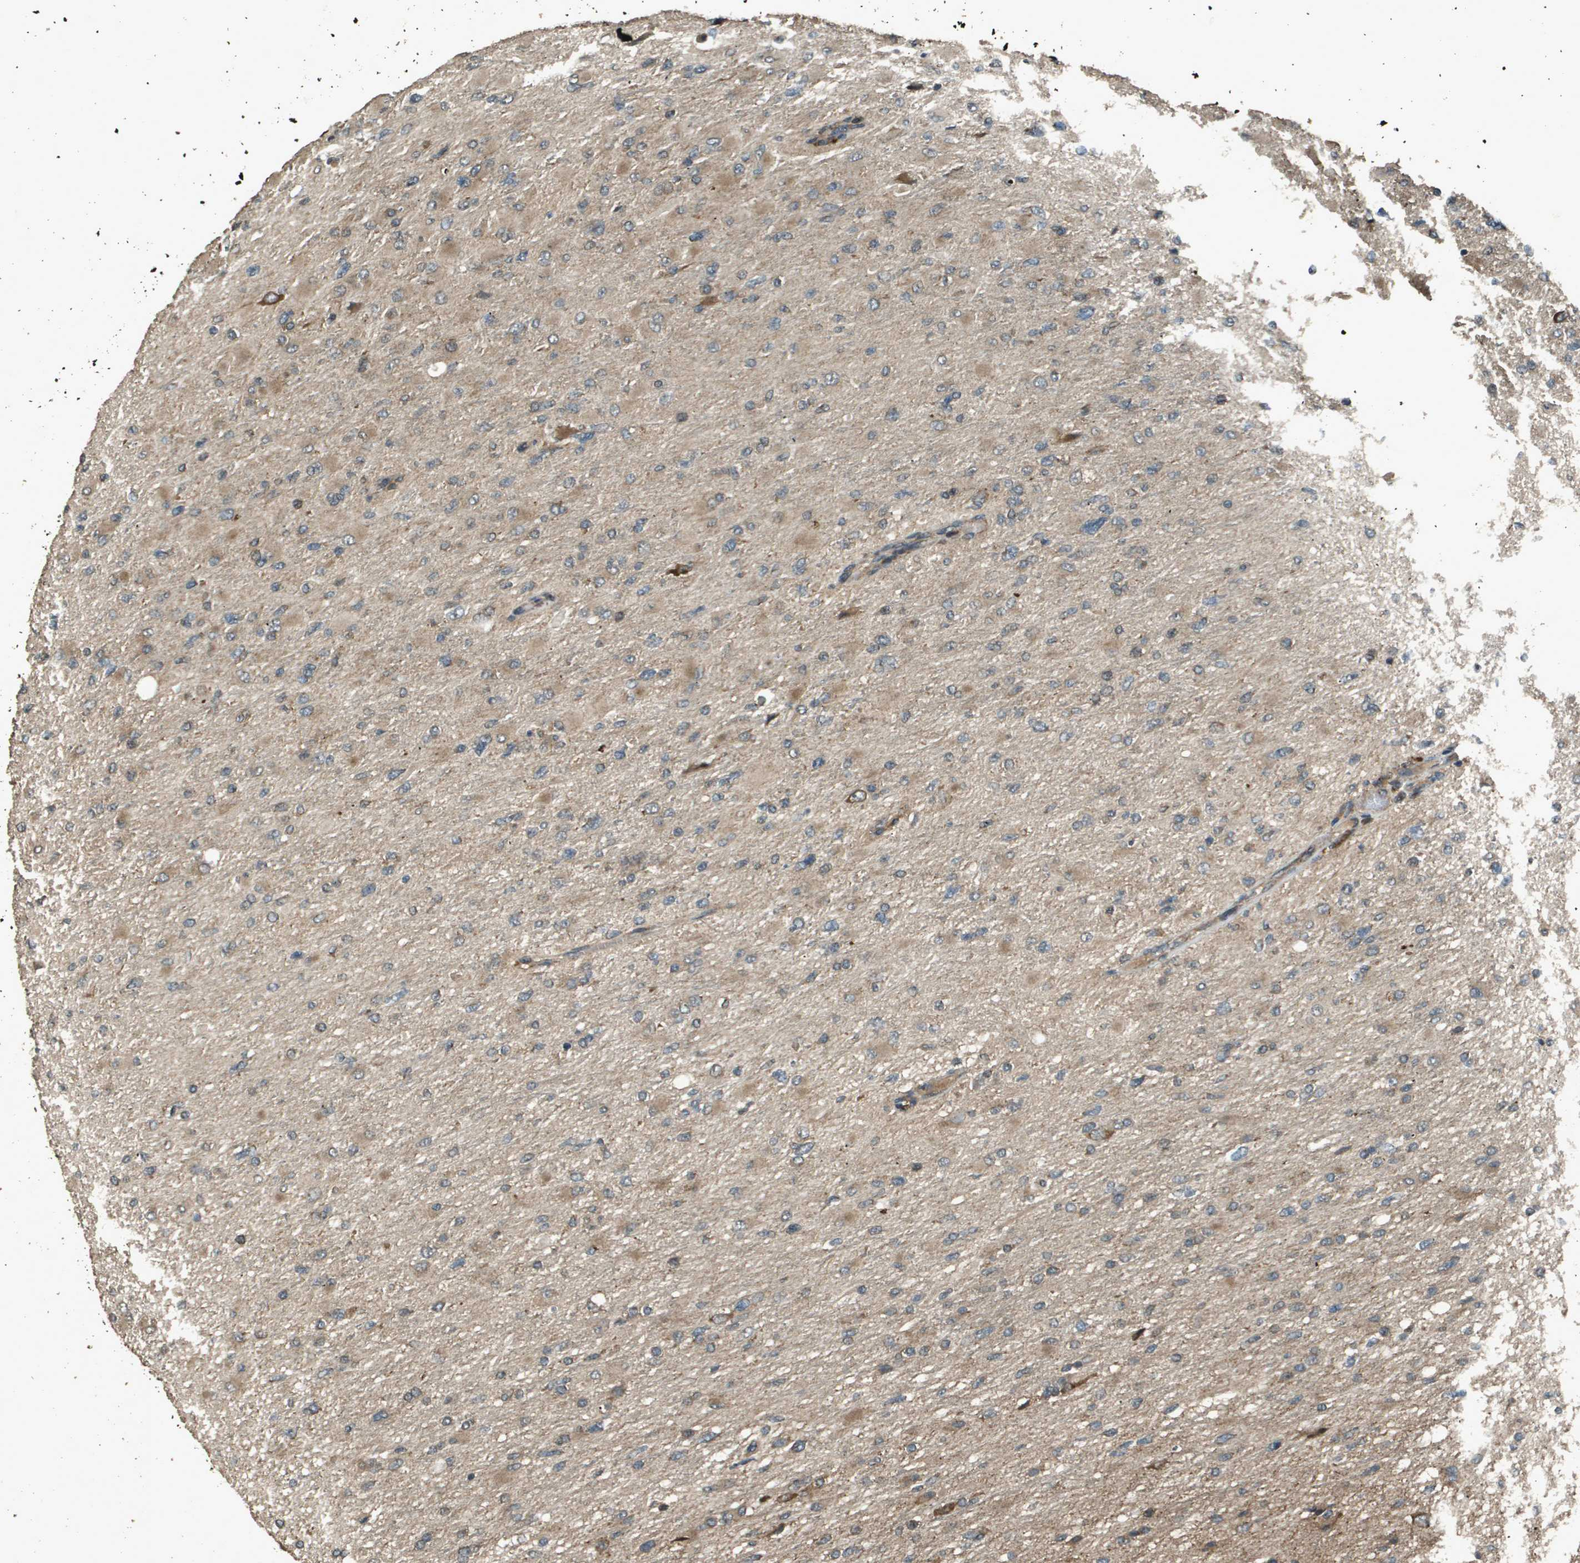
{"staining": {"intensity": "weak", "quantity": ">75%", "location": "cytoplasmic/membranous"}, "tissue": "glioma", "cell_type": "Tumor cells", "image_type": "cancer", "snomed": [{"axis": "morphology", "description": "Glioma, malignant, High grade"}, {"axis": "topography", "description": "Cerebral cortex"}], "caption": "Protein expression analysis of human malignant glioma (high-grade) reveals weak cytoplasmic/membranous expression in about >75% of tumor cells.", "gene": "FIG4", "patient": {"sex": "female", "age": 36}}